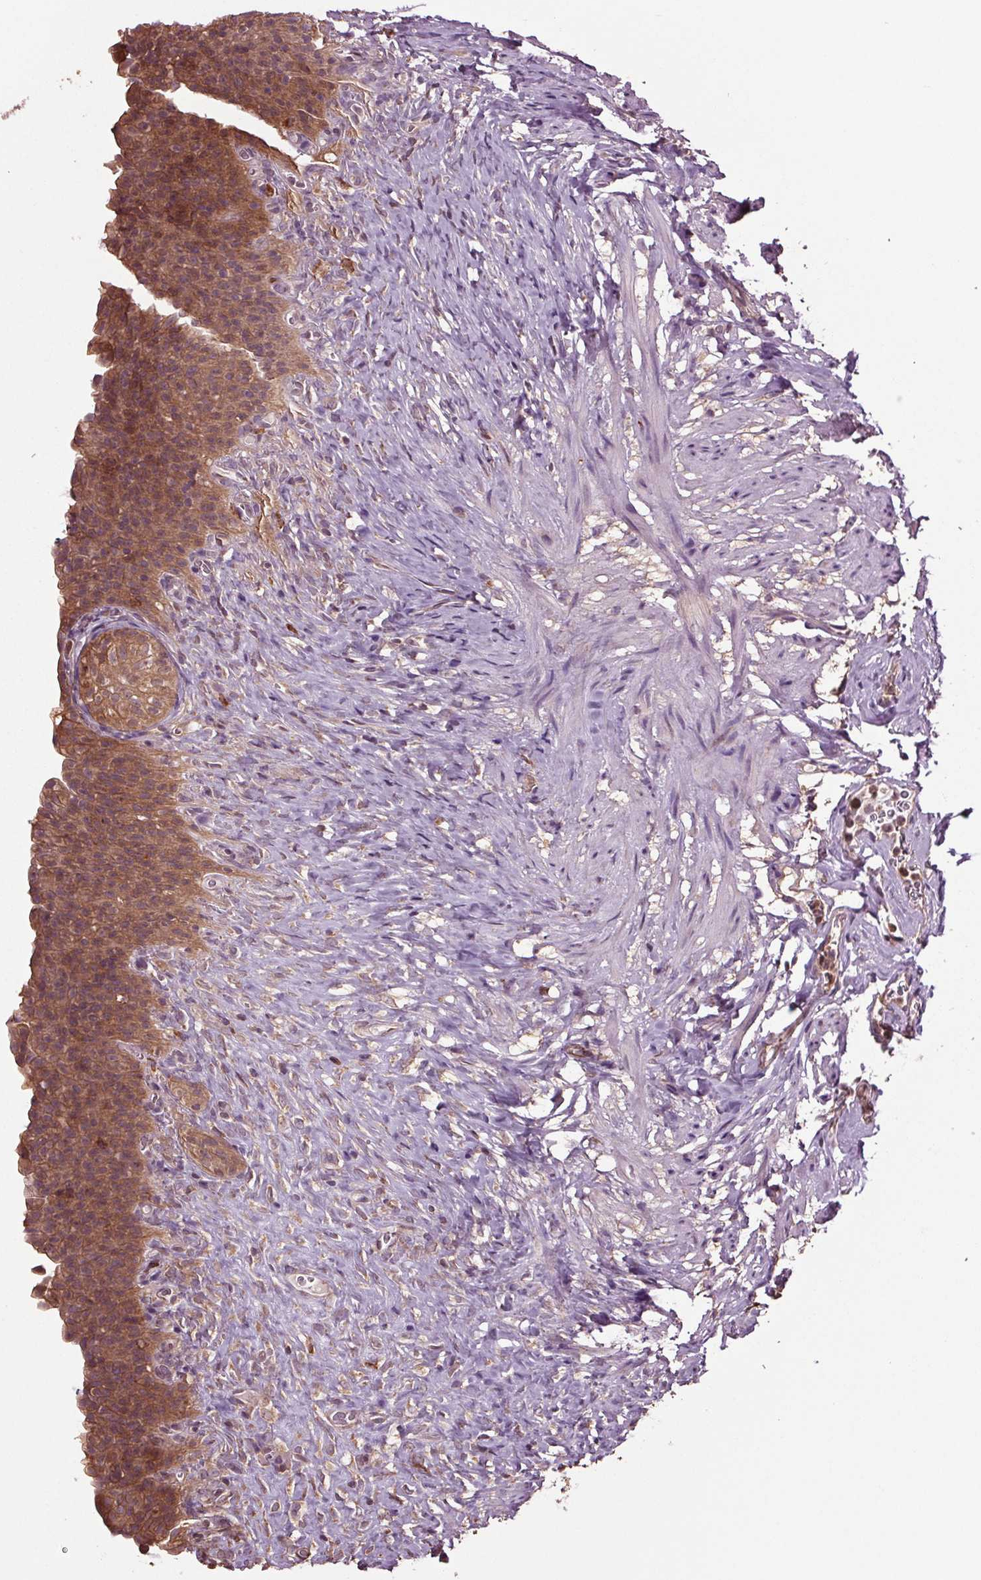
{"staining": {"intensity": "moderate", "quantity": ">75%", "location": "cytoplasmic/membranous"}, "tissue": "urinary bladder", "cell_type": "Urothelial cells", "image_type": "normal", "snomed": [{"axis": "morphology", "description": "Normal tissue, NOS"}, {"axis": "topography", "description": "Urinary bladder"}, {"axis": "topography", "description": "Prostate"}], "caption": "This image reveals immunohistochemistry staining of benign human urinary bladder, with medium moderate cytoplasmic/membranous positivity in approximately >75% of urothelial cells.", "gene": "RNPEP", "patient": {"sex": "male", "age": 76}}